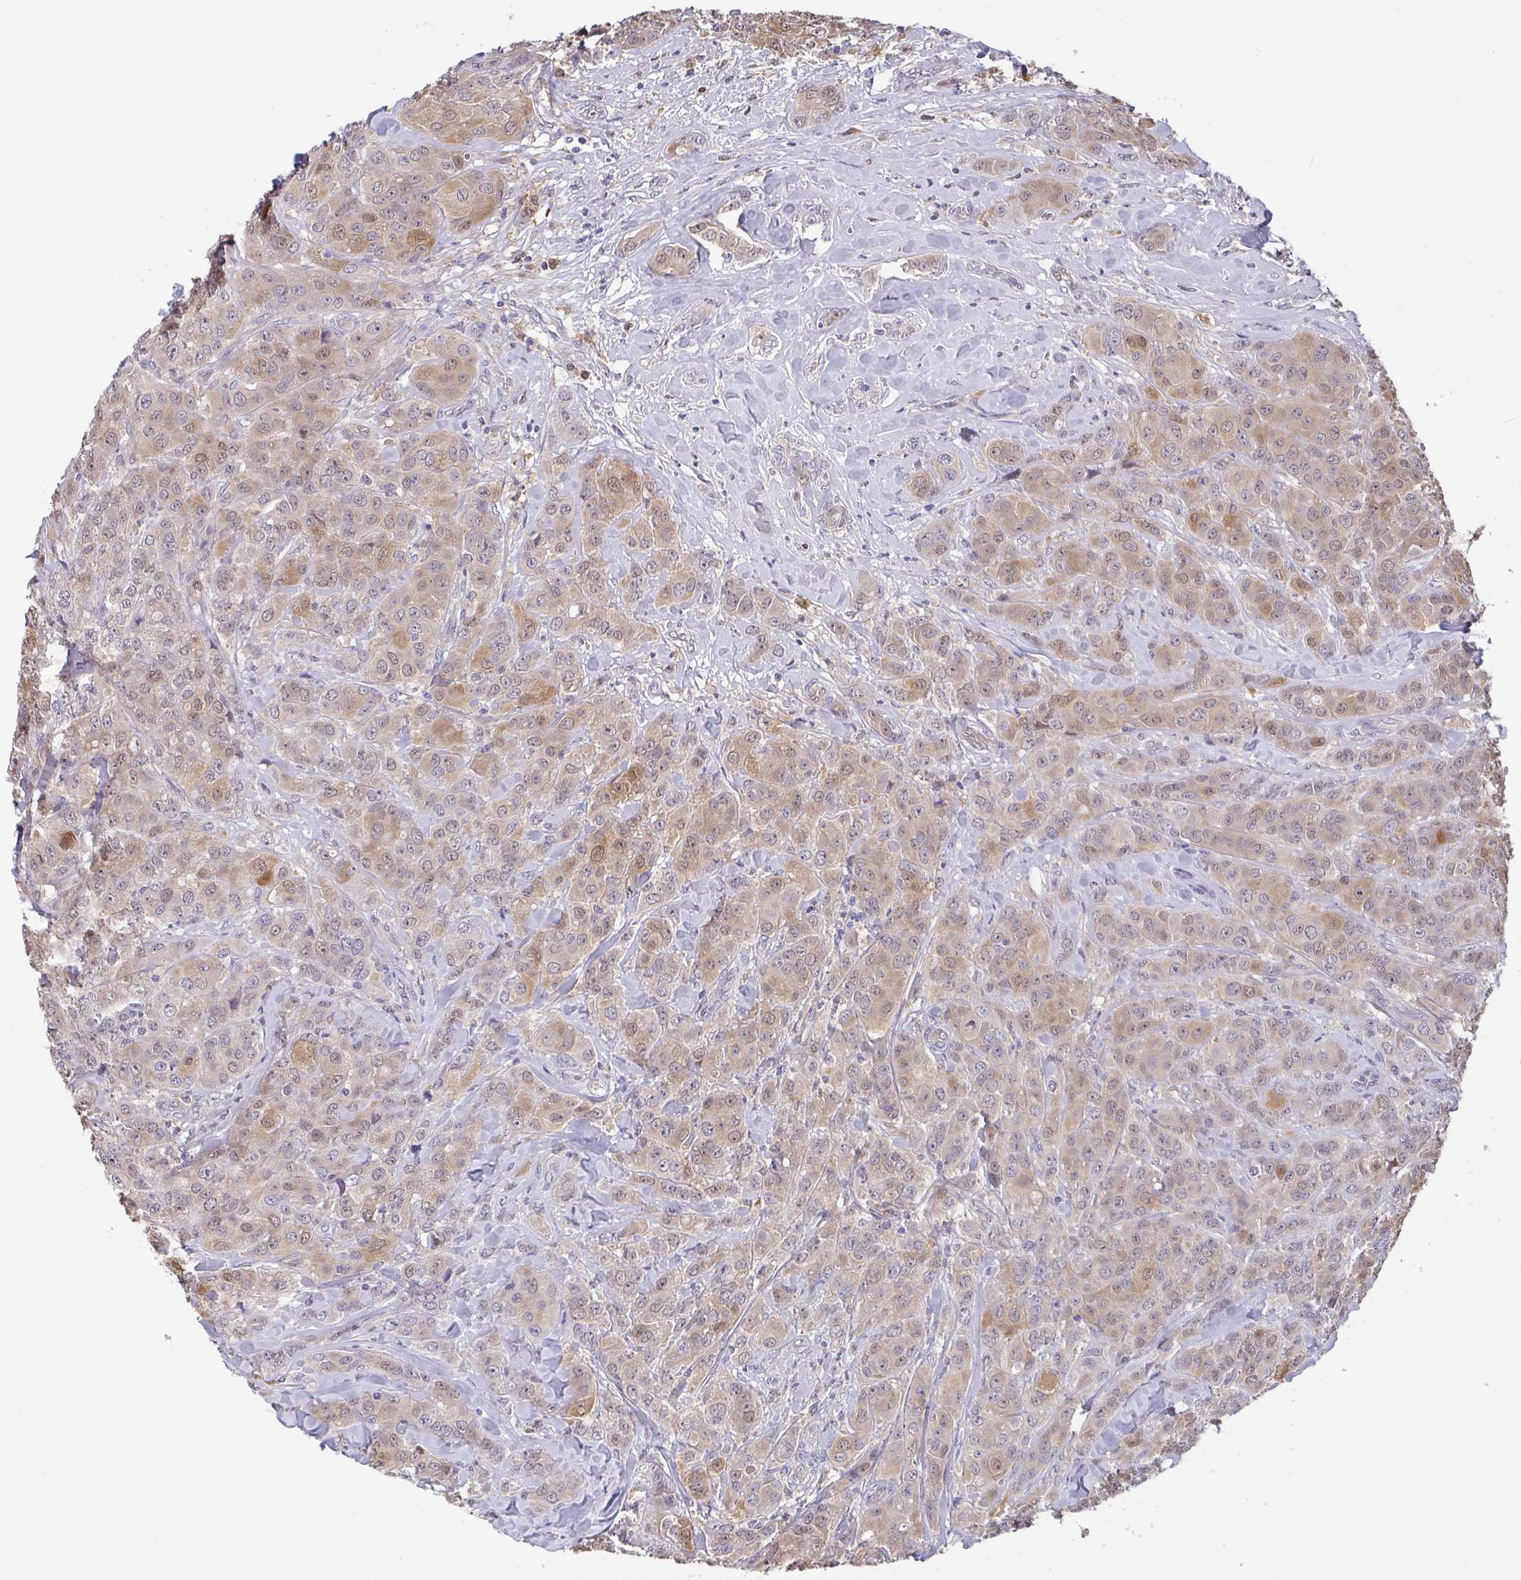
{"staining": {"intensity": "weak", "quantity": "25%-75%", "location": "cytoplasmic/membranous,nuclear"}, "tissue": "breast cancer", "cell_type": "Tumor cells", "image_type": "cancer", "snomed": [{"axis": "morphology", "description": "Normal tissue, NOS"}, {"axis": "morphology", "description": "Duct carcinoma"}, {"axis": "topography", "description": "Breast"}], "caption": "Brown immunohistochemical staining in breast infiltrating ductal carcinoma demonstrates weak cytoplasmic/membranous and nuclear positivity in about 25%-75% of tumor cells.", "gene": "IDH1", "patient": {"sex": "female", "age": 43}}